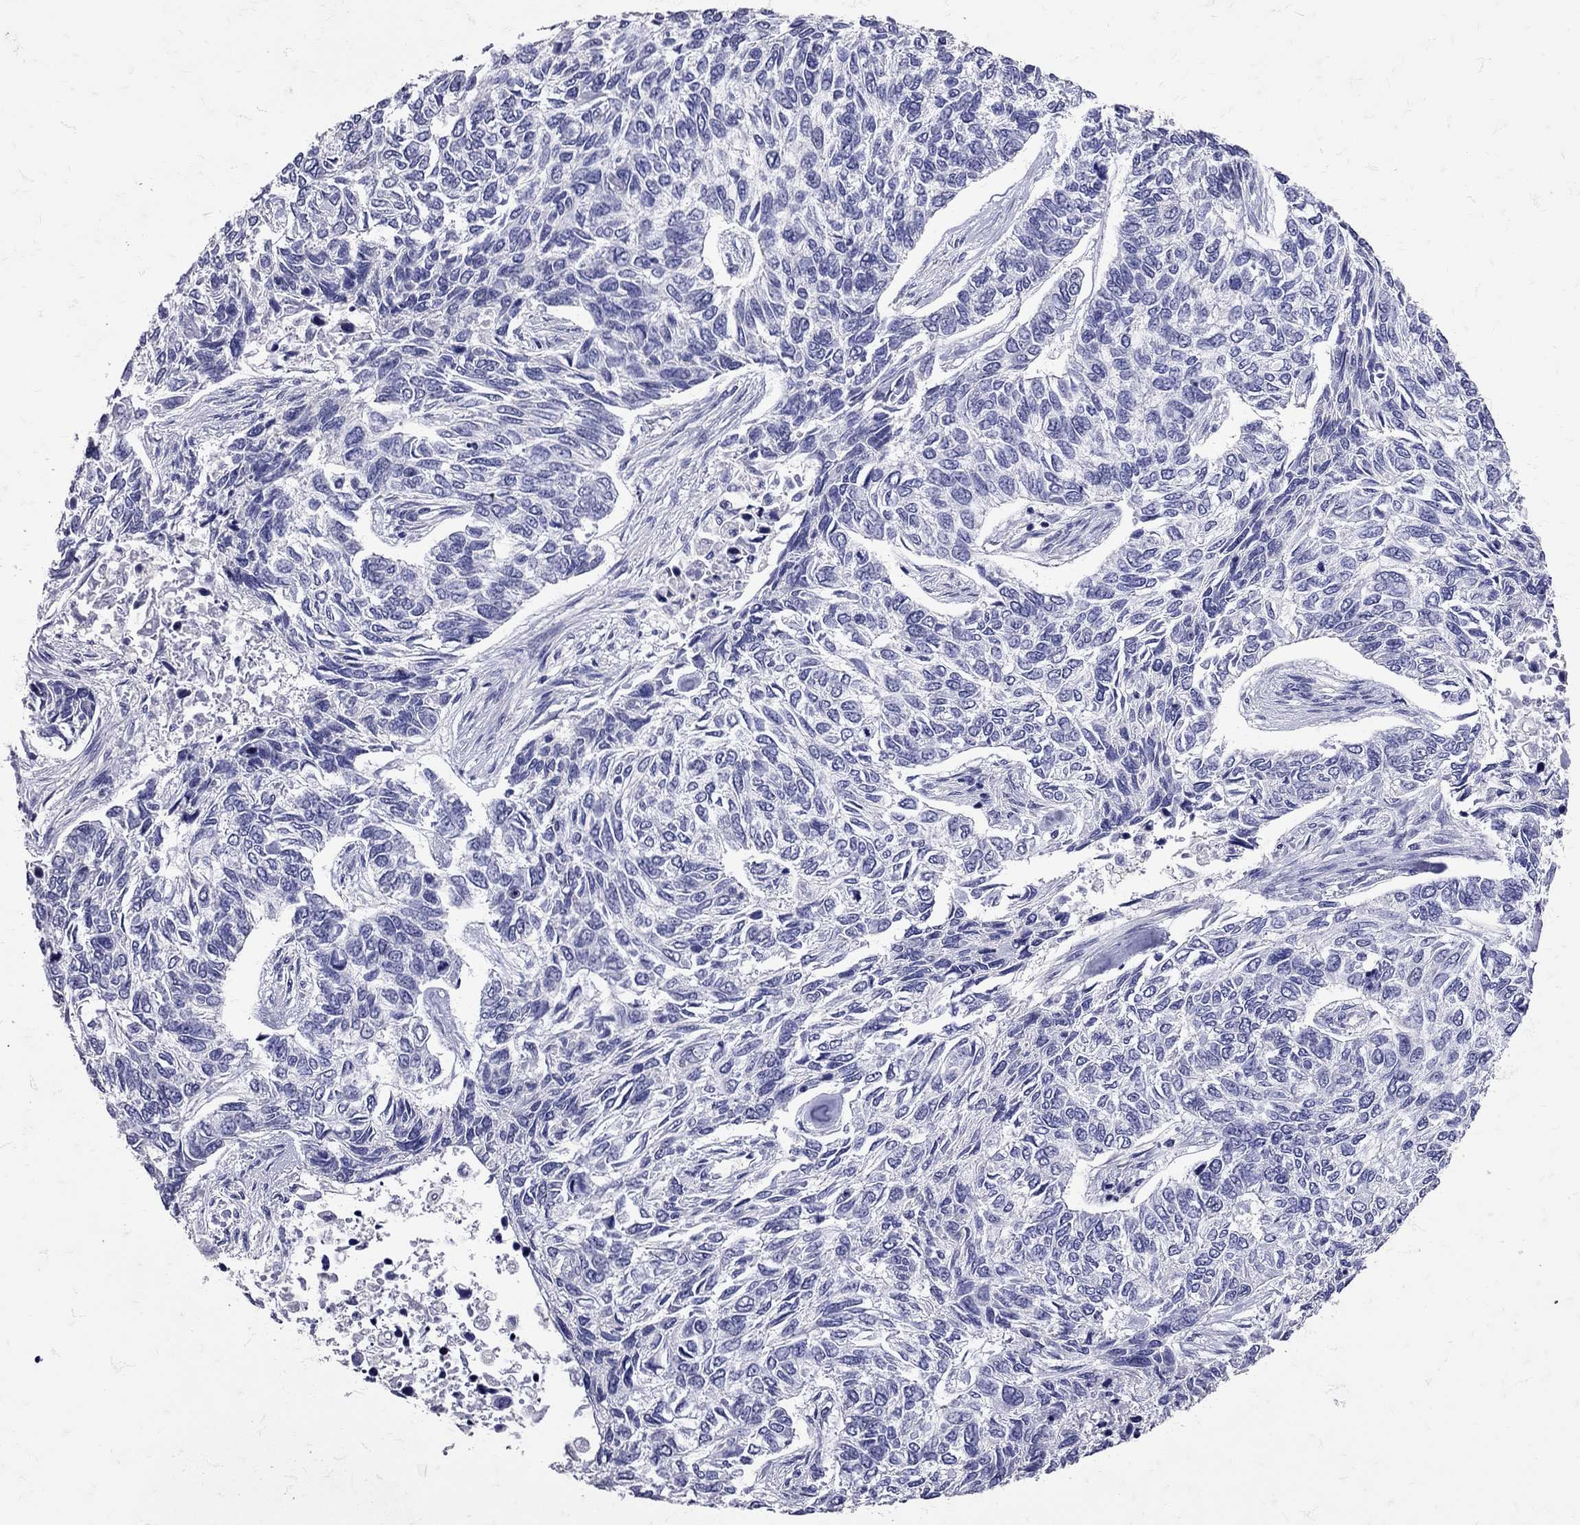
{"staining": {"intensity": "negative", "quantity": "none", "location": "none"}, "tissue": "skin cancer", "cell_type": "Tumor cells", "image_type": "cancer", "snomed": [{"axis": "morphology", "description": "Basal cell carcinoma"}, {"axis": "topography", "description": "Skin"}], "caption": "An immunohistochemistry (IHC) photomicrograph of basal cell carcinoma (skin) is shown. There is no staining in tumor cells of basal cell carcinoma (skin).", "gene": "SST", "patient": {"sex": "female", "age": 65}}